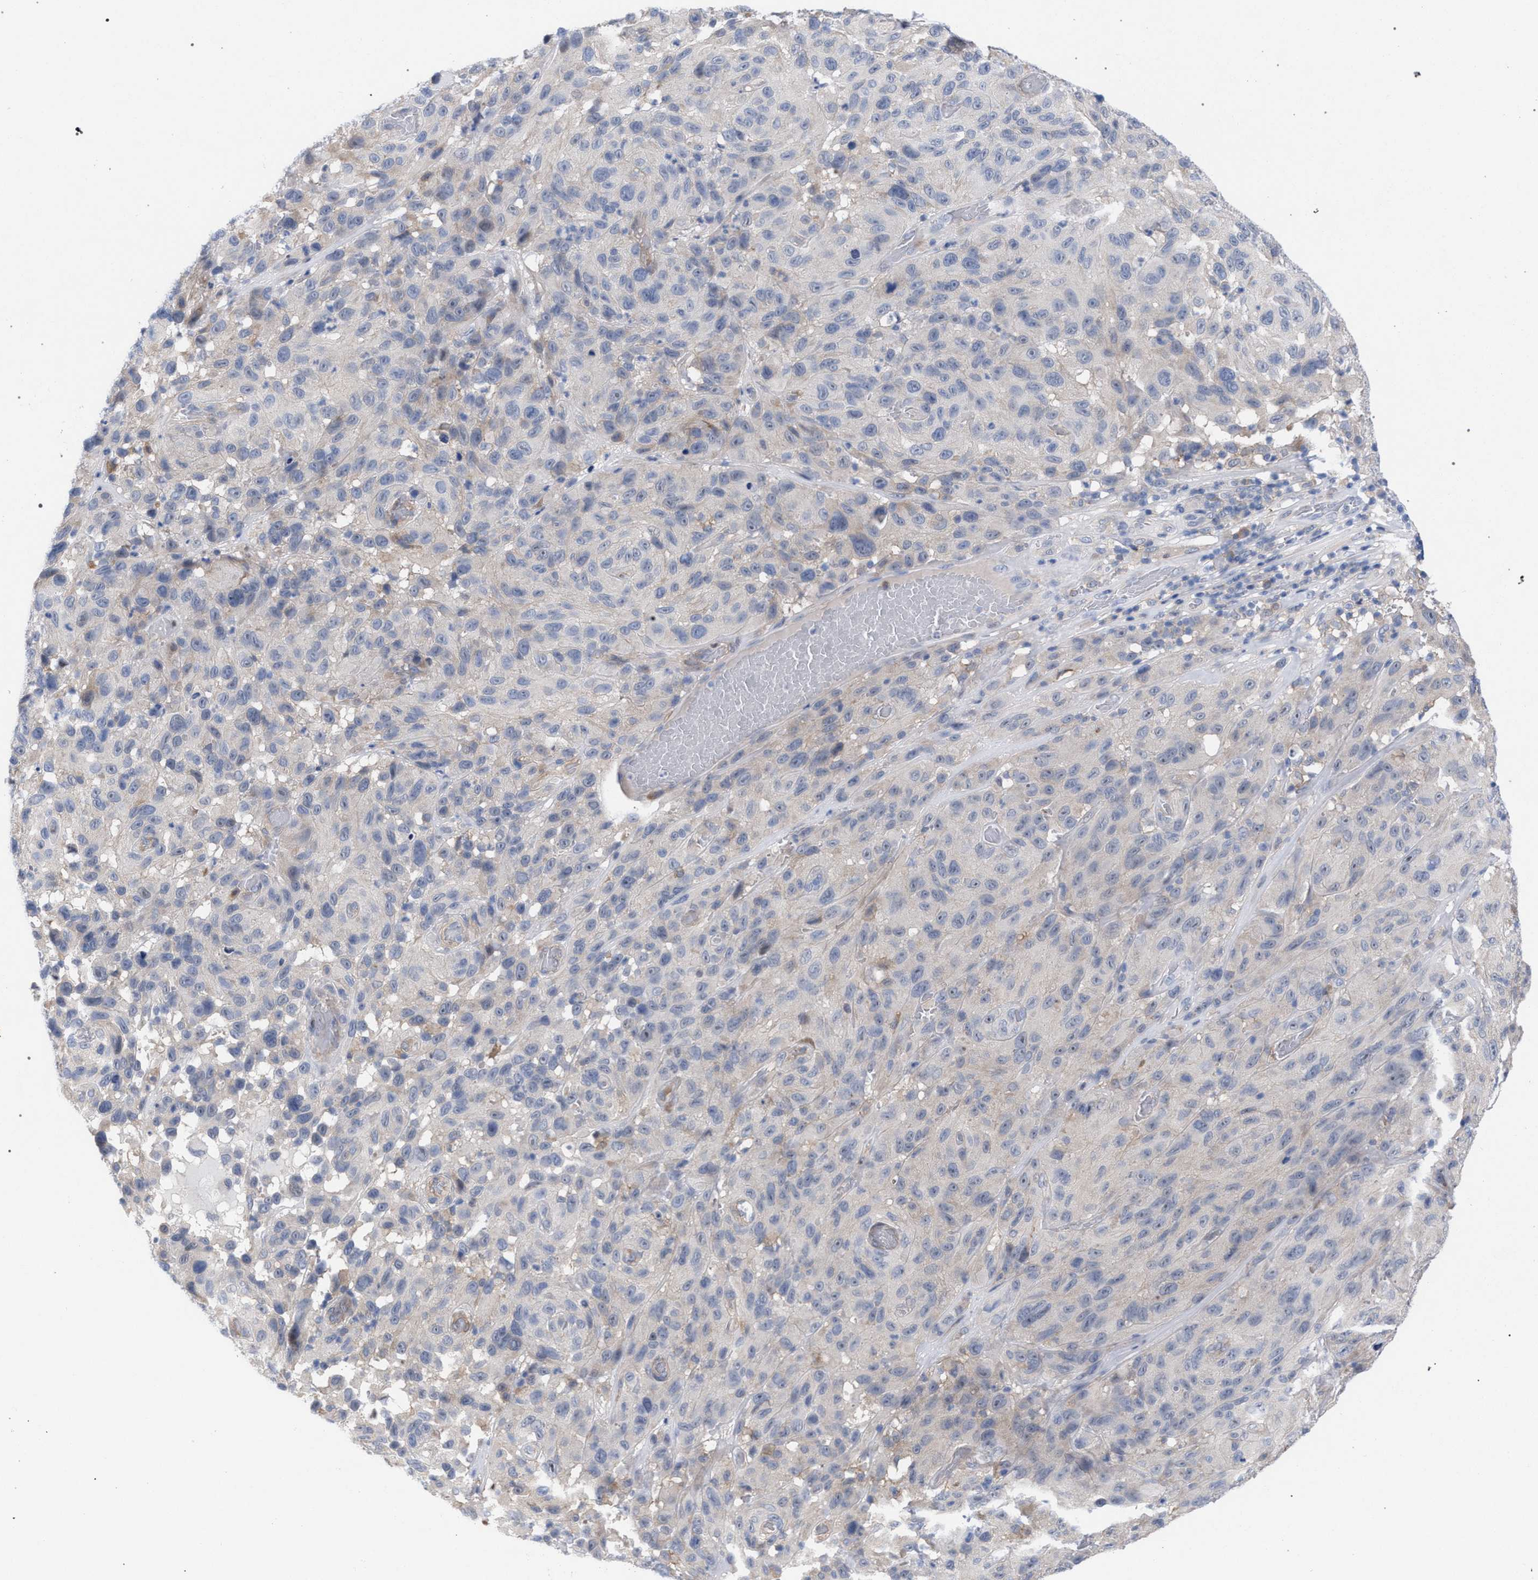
{"staining": {"intensity": "weak", "quantity": "<25%", "location": "cytoplasmic/membranous,nuclear"}, "tissue": "melanoma", "cell_type": "Tumor cells", "image_type": "cancer", "snomed": [{"axis": "morphology", "description": "Malignant melanoma, NOS"}, {"axis": "topography", "description": "Skin"}], "caption": "Tumor cells show no significant expression in malignant melanoma. (DAB IHC with hematoxylin counter stain).", "gene": "FHOD3", "patient": {"sex": "male", "age": 66}}